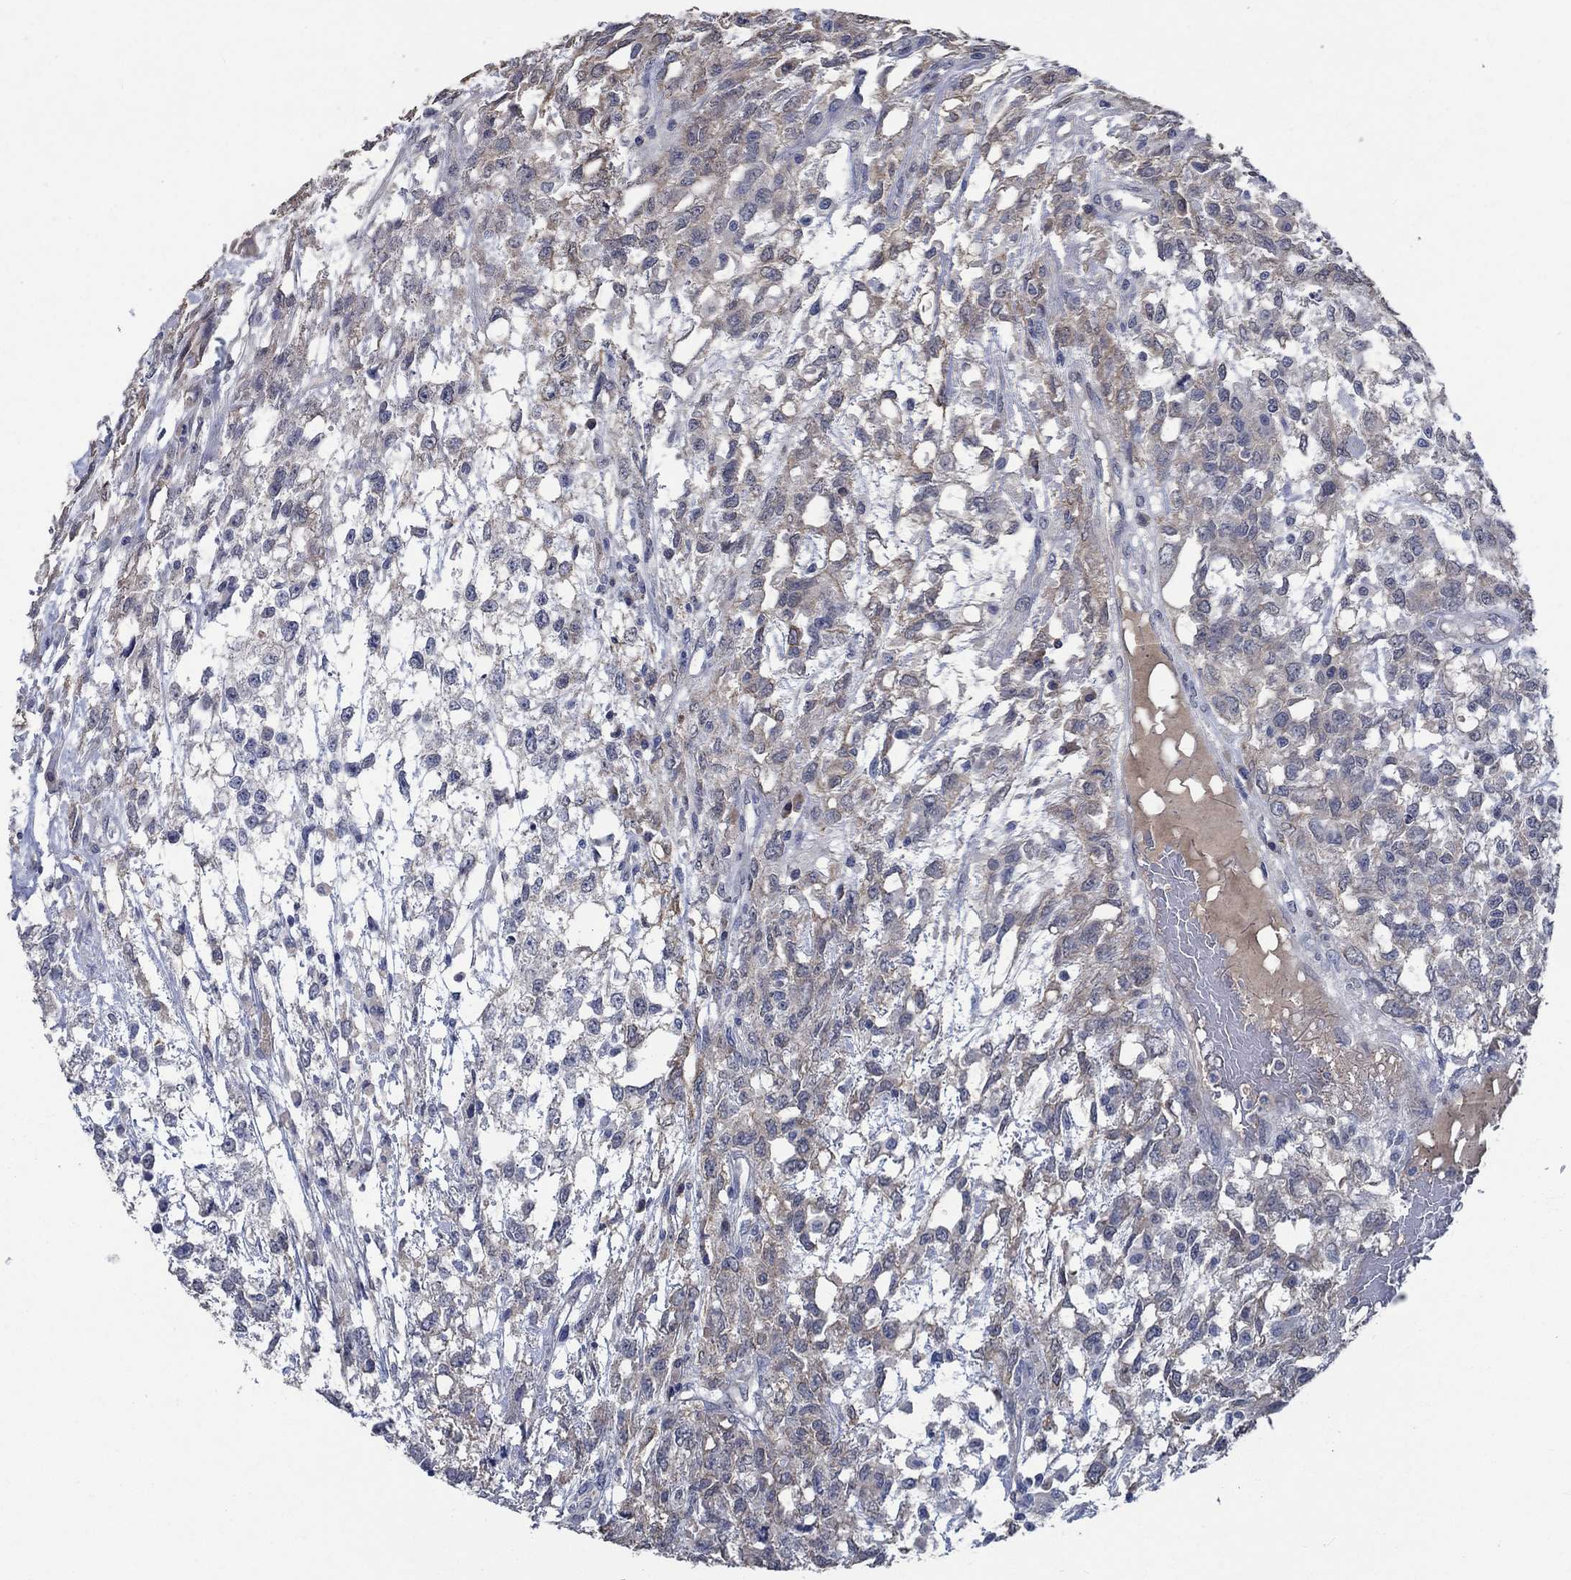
{"staining": {"intensity": "weak", "quantity": "25%-75%", "location": "cytoplasmic/membranous"}, "tissue": "testis cancer", "cell_type": "Tumor cells", "image_type": "cancer", "snomed": [{"axis": "morphology", "description": "Seminoma, NOS"}, {"axis": "topography", "description": "Testis"}], "caption": "A brown stain highlights weak cytoplasmic/membranous staining of a protein in testis seminoma tumor cells. The staining is performed using DAB (3,3'-diaminobenzidine) brown chromogen to label protein expression. The nuclei are counter-stained blue using hematoxylin.", "gene": "OBSCN", "patient": {"sex": "male", "age": 52}}